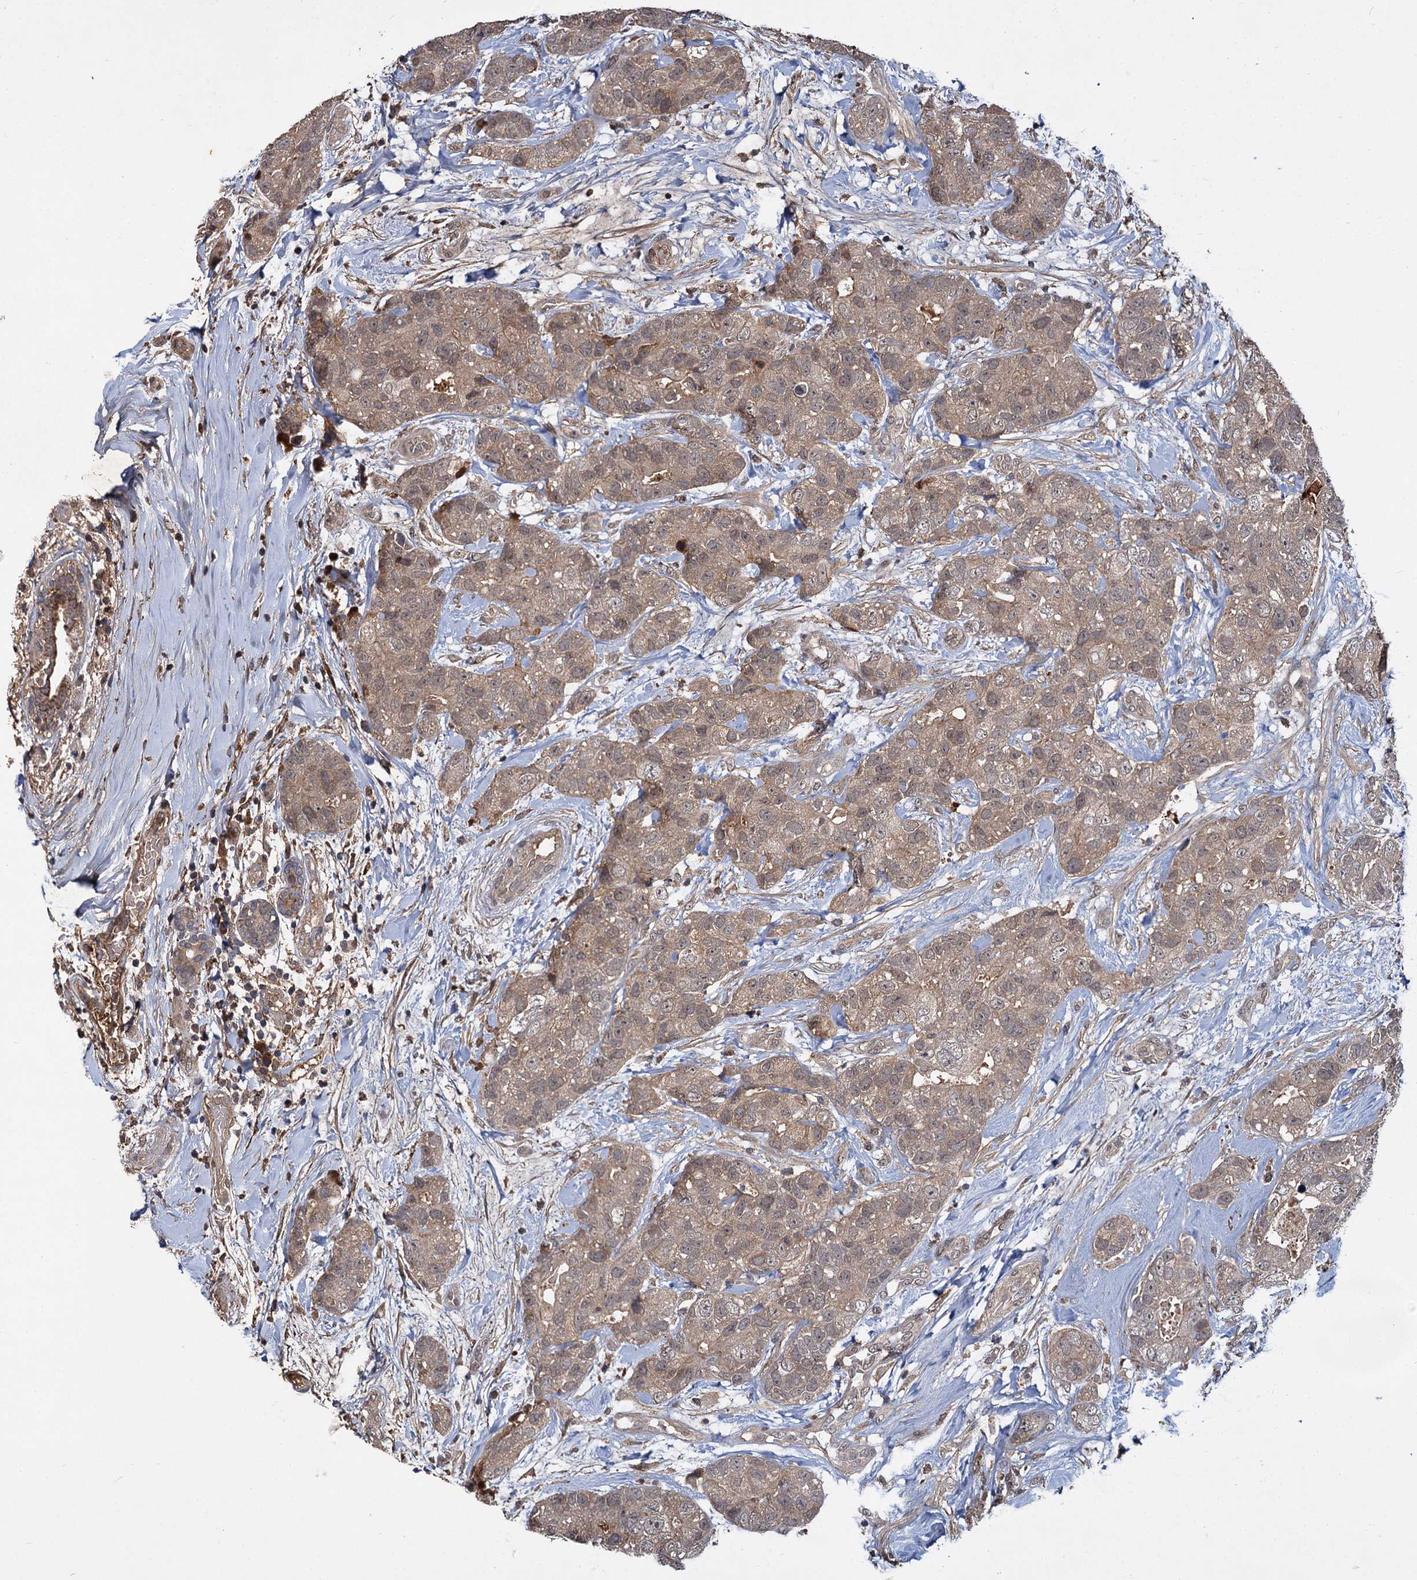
{"staining": {"intensity": "weak", "quantity": ">75%", "location": "cytoplasmic/membranous"}, "tissue": "breast cancer", "cell_type": "Tumor cells", "image_type": "cancer", "snomed": [{"axis": "morphology", "description": "Duct carcinoma"}, {"axis": "topography", "description": "Breast"}], "caption": "The image exhibits immunohistochemical staining of breast cancer. There is weak cytoplasmic/membranous positivity is seen in about >75% of tumor cells. The protein is shown in brown color, while the nuclei are stained blue.", "gene": "MBD6", "patient": {"sex": "female", "age": 62}}